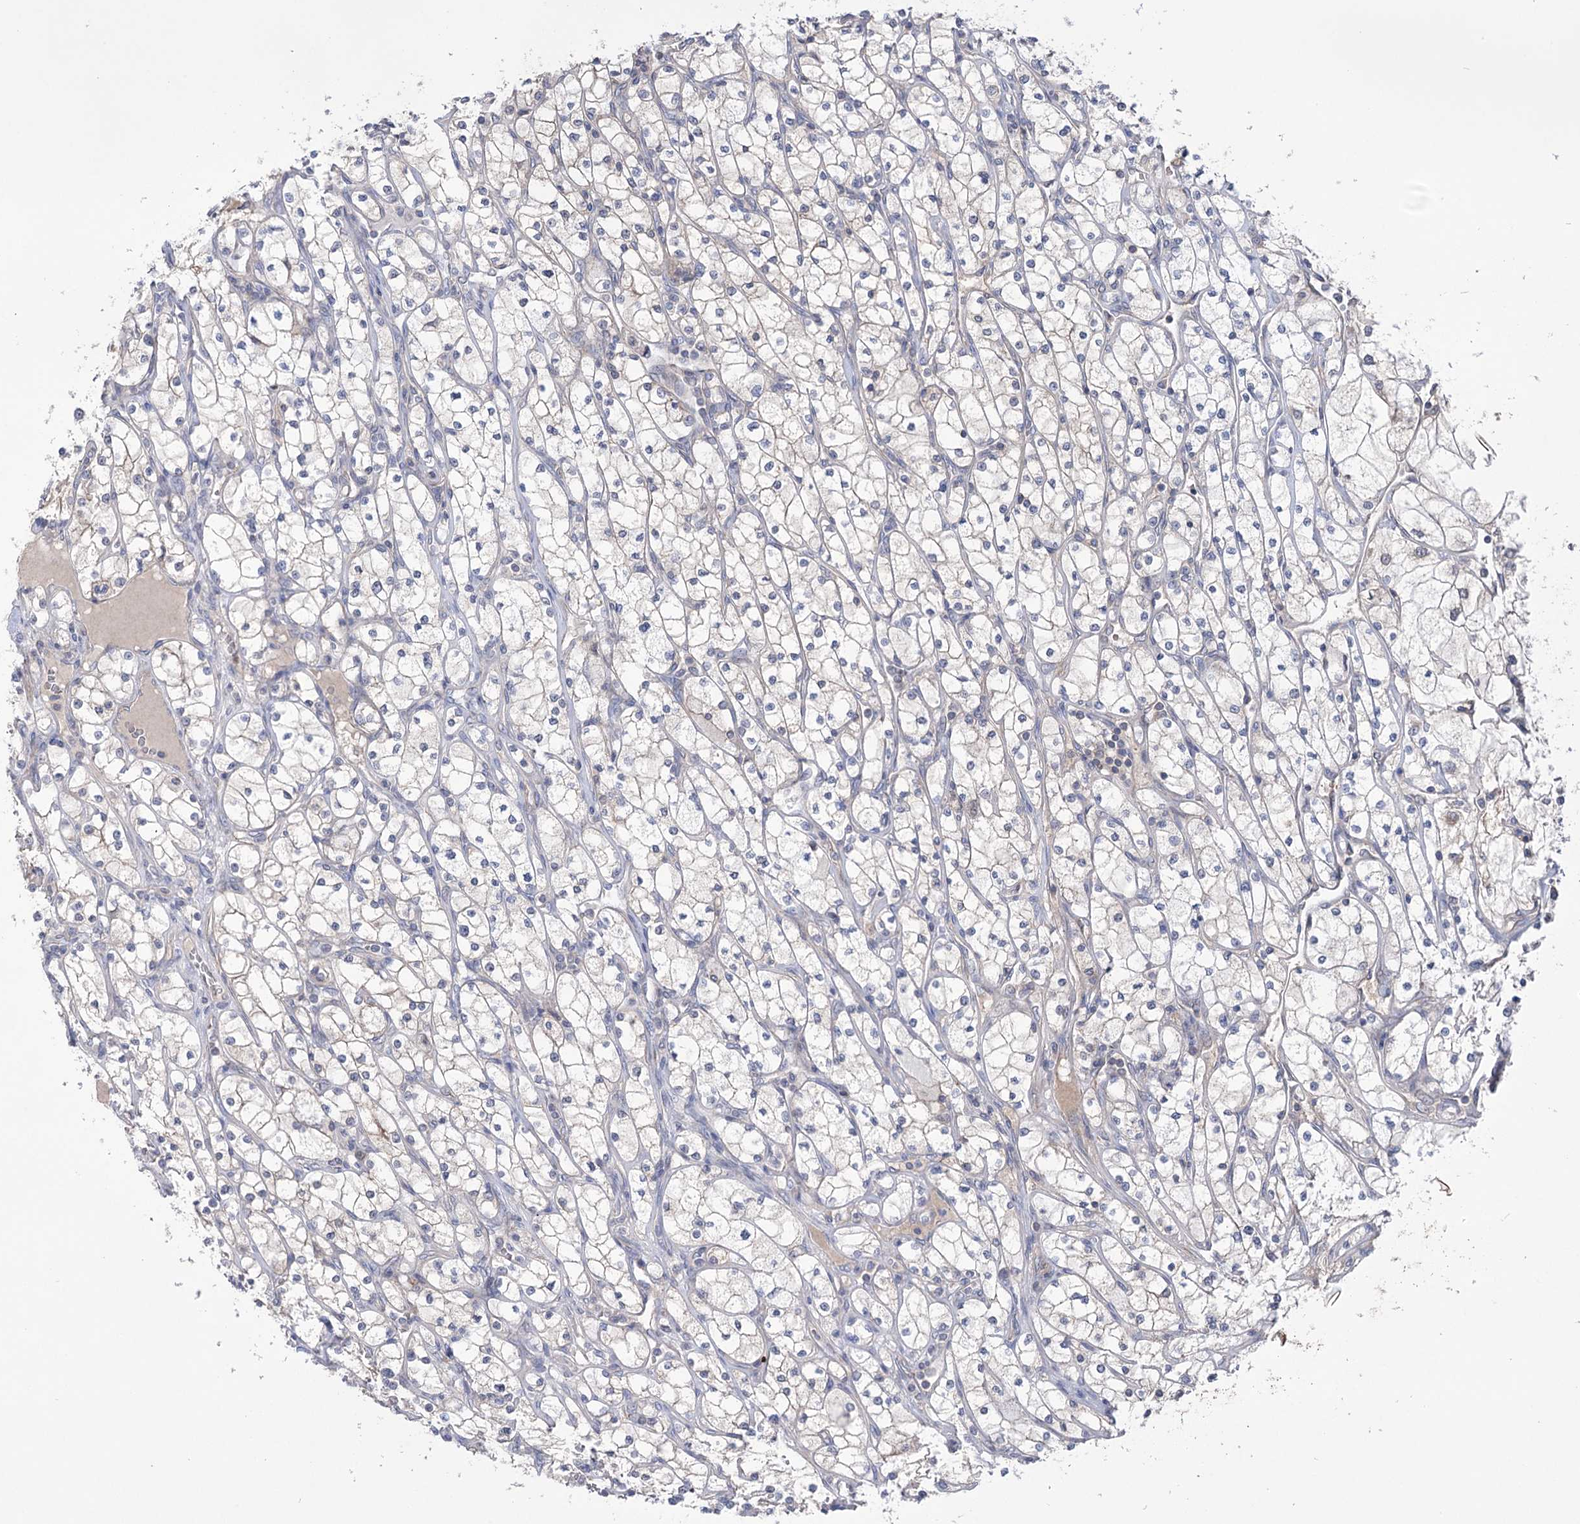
{"staining": {"intensity": "negative", "quantity": "none", "location": "none"}, "tissue": "renal cancer", "cell_type": "Tumor cells", "image_type": "cancer", "snomed": [{"axis": "morphology", "description": "Adenocarcinoma, NOS"}, {"axis": "topography", "description": "Kidney"}], "caption": "Tumor cells are negative for protein expression in human adenocarcinoma (renal). Nuclei are stained in blue.", "gene": "TRIM71", "patient": {"sex": "male", "age": 80}}